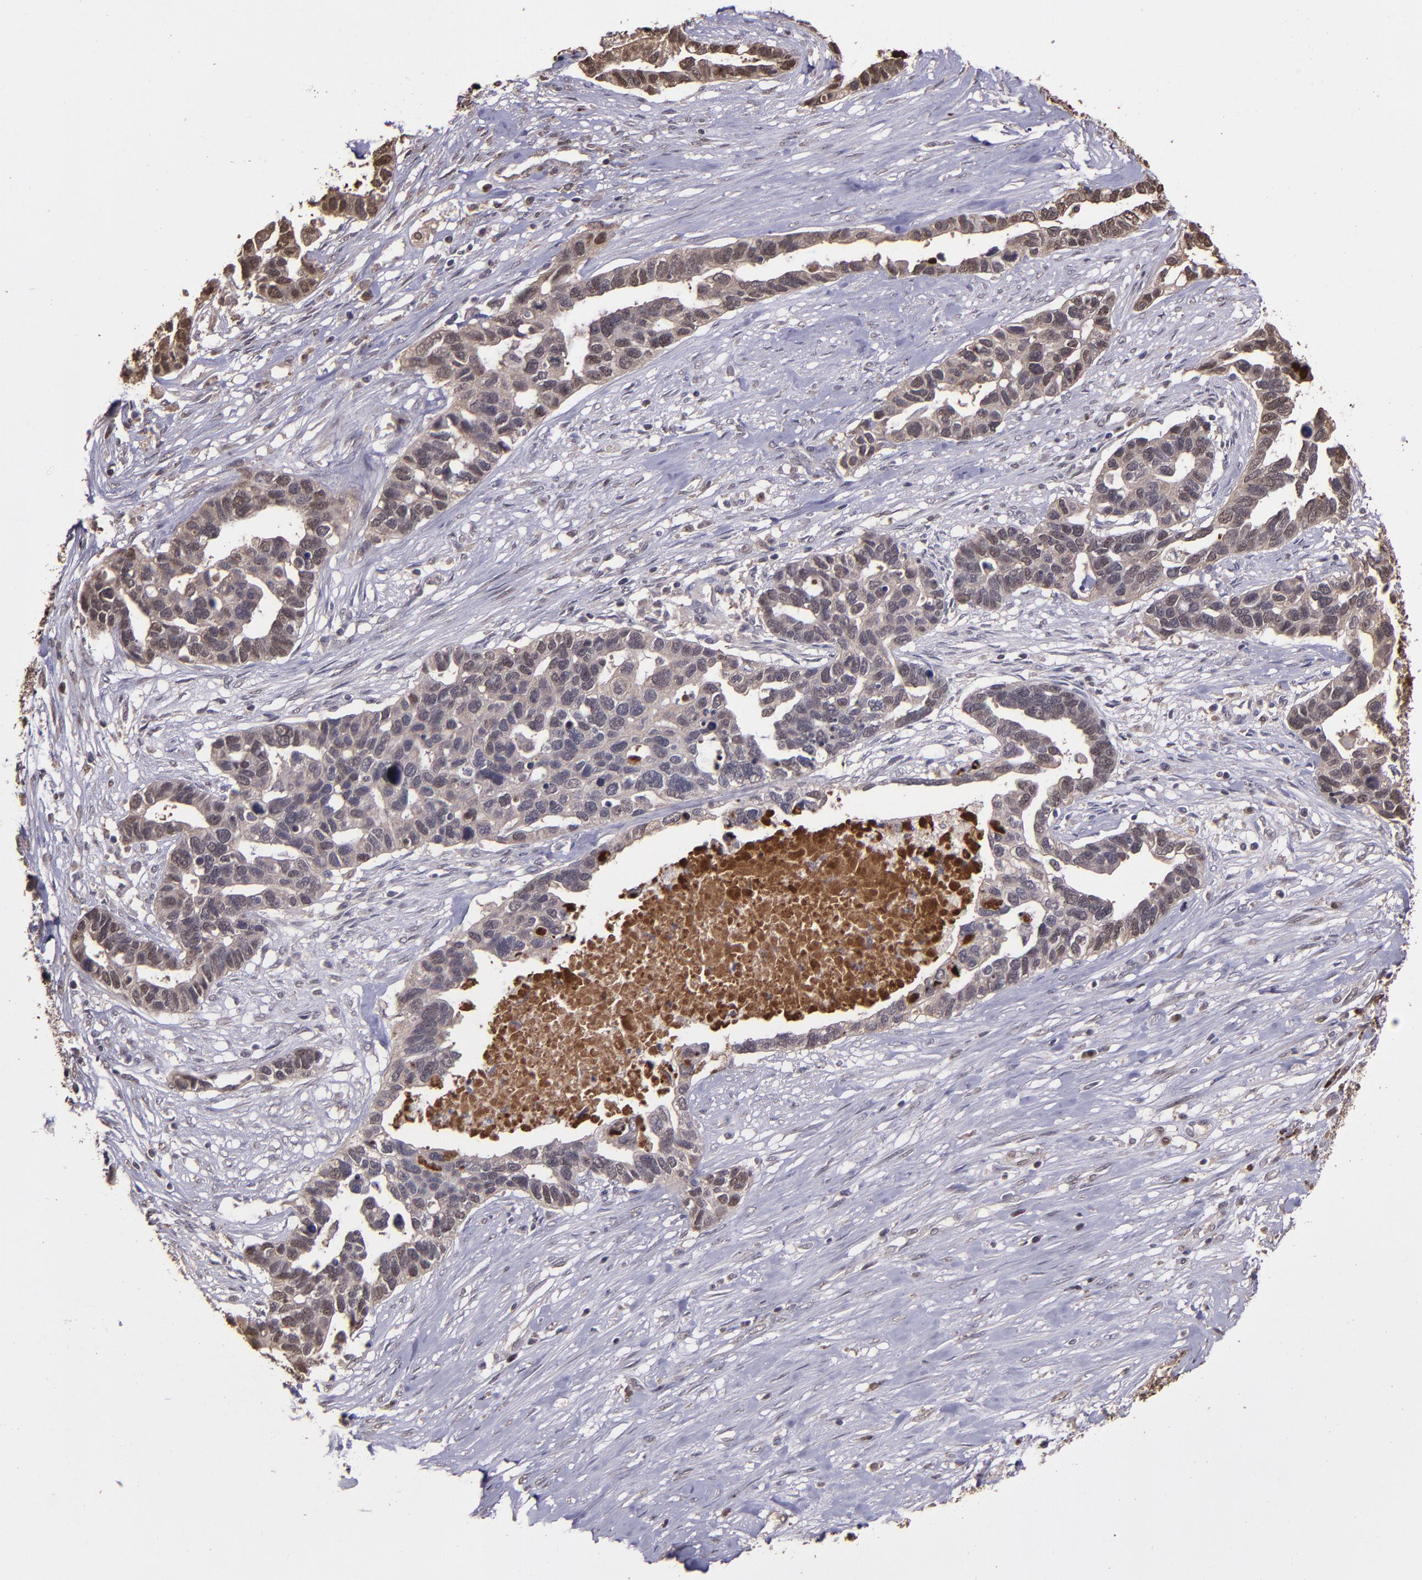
{"staining": {"intensity": "weak", "quantity": "25%-75%", "location": "cytoplasmic/membranous"}, "tissue": "ovarian cancer", "cell_type": "Tumor cells", "image_type": "cancer", "snomed": [{"axis": "morphology", "description": "Cystadenocarcinoma, serous, NOS"}, {"axis": "topography", "description": "Ovary"}], "caption": "A high-resolution micrograph shows immunohistochemistry (IHC) staining of serous cystadenocarcinoma (ovarian), which displays weak cytoplasmic/membranous expression in about 25%-75% of tumor cells.", "gene": "SERPINF2", "patient": {"sex": "female", "age": 54}}